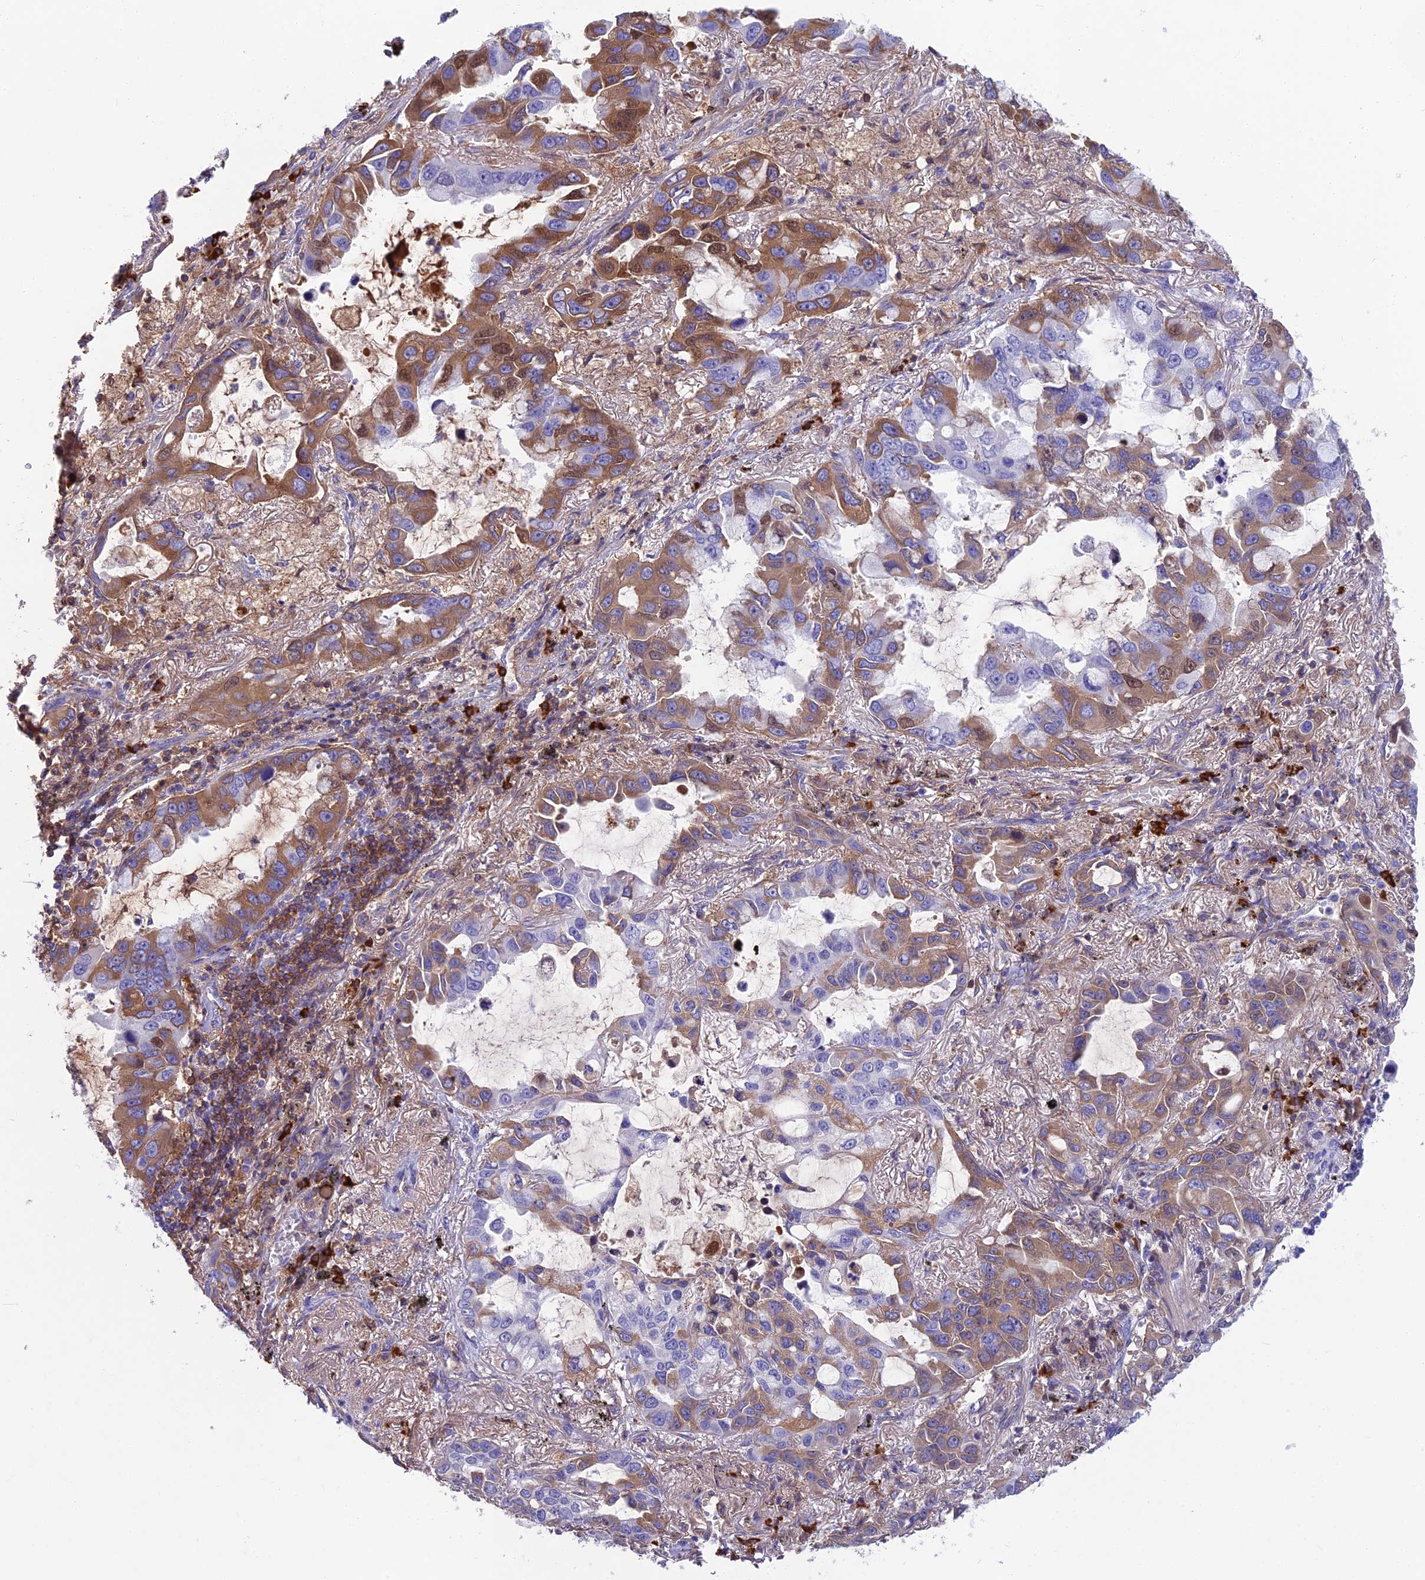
{"staining": {"intensity": "moderate", "quantity": "<25%", "location": "cytoplasmic/membranous,nuclear"}, "tissue": "lung cancer", "cell_type": "Tumor cells", "image_type": "cancer", "snomed": [{"axis": "morphology", "description": "Adenocarcinoma, NOS"}, {"axis": "topography", "description": "Lung"}], "caption": "A brown stain labels moderate cytoplasmic/membranous and nuclear expression of a protein in human adenocarcinoma (lung) tumor cells.", "gene": "SNAP91", "patient": {"sex": "male", "age": 64}}